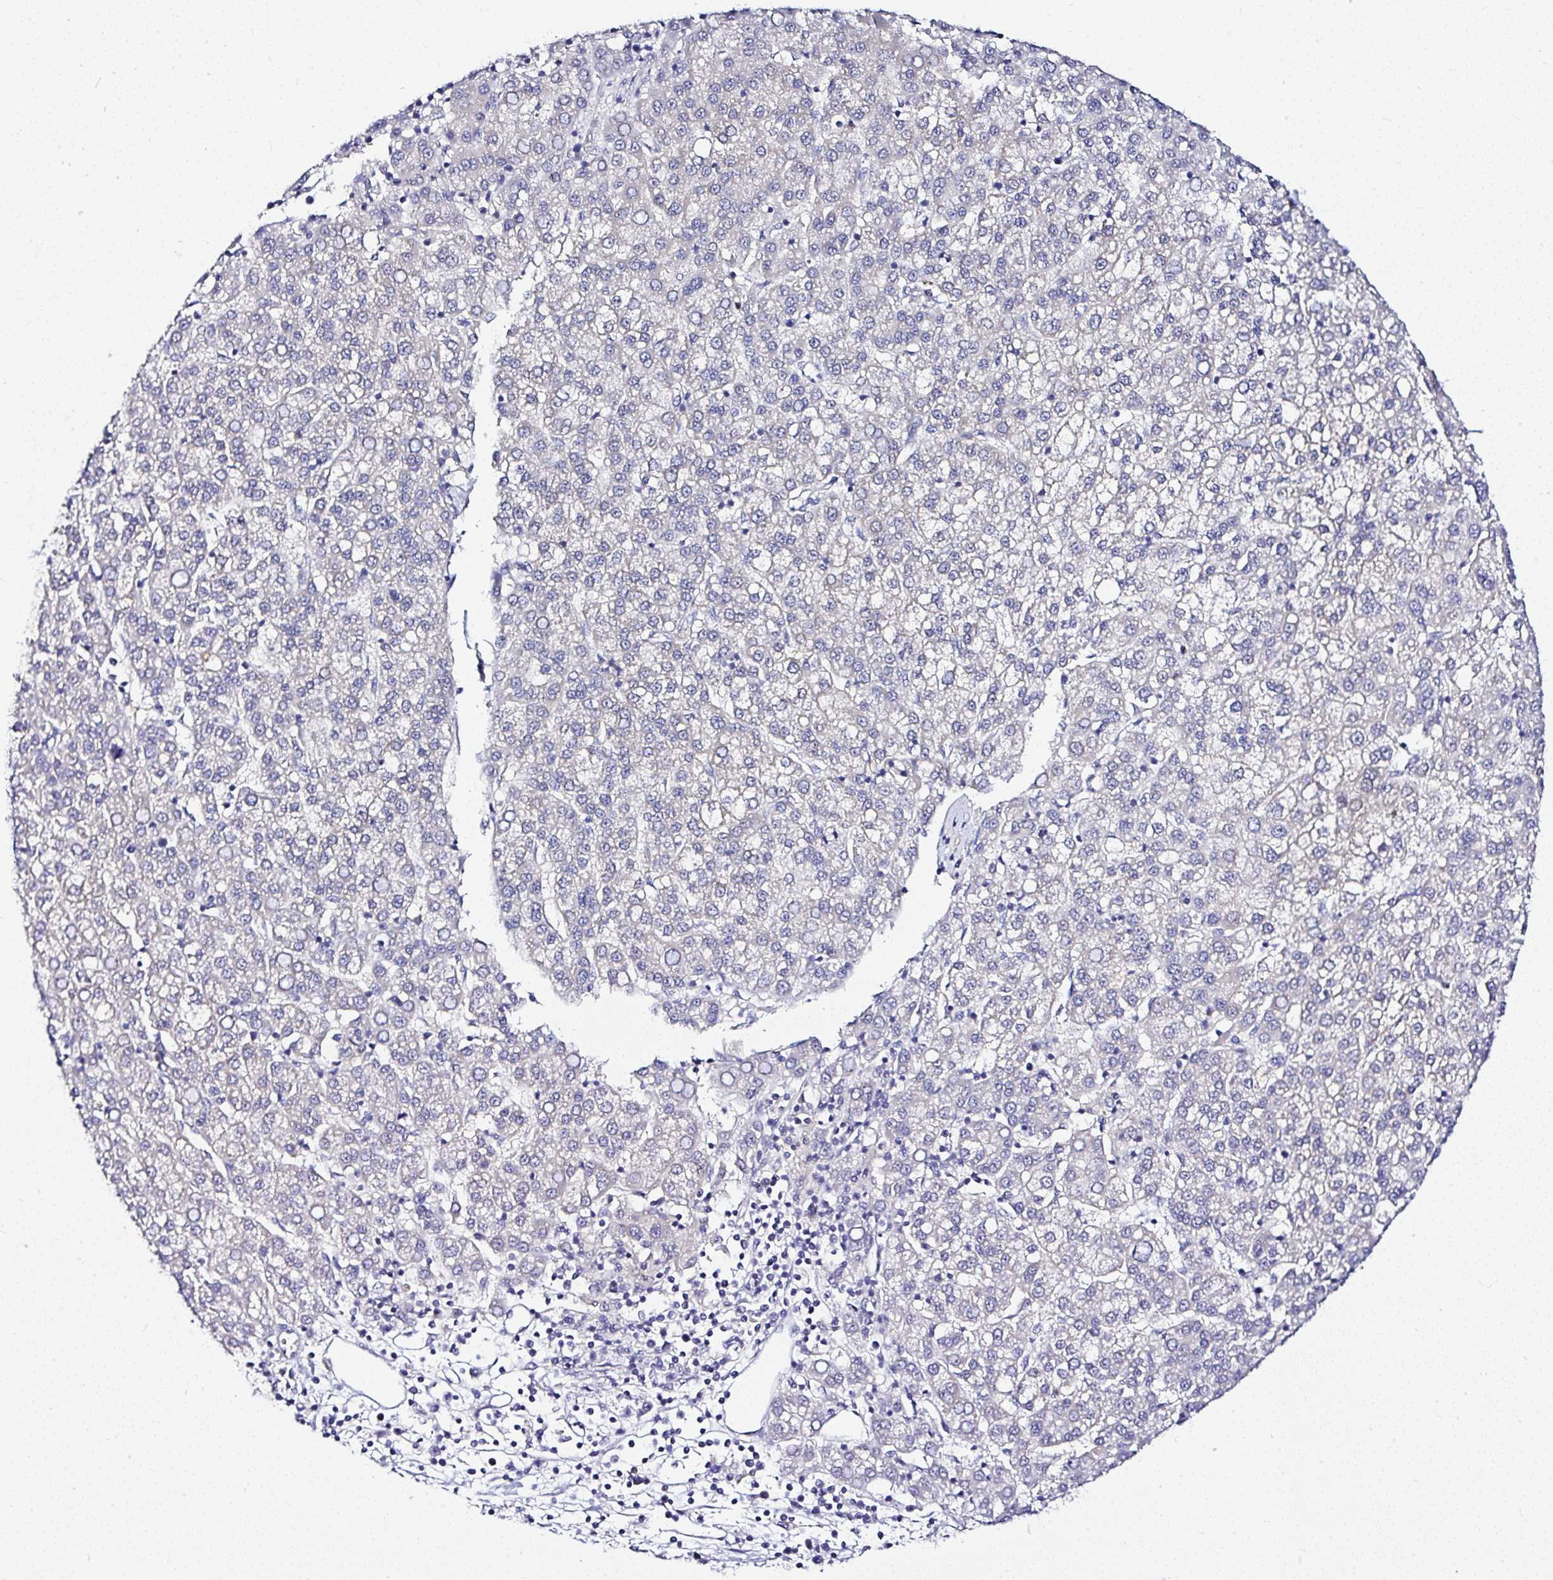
{"staining": {"intensity": "negative", "quantity": "none", "location": "none"}, "tissue": "liver cancer", "cell_type": "Tumor cells", "image_type": "cancer", "snomed": [{"axis": "morphology", "description": "Carcinoma, Hepatocellular, NOS"}, {"axis": "topography", "description": "Liver"}], "caption": "Immunohistochemistry micrograph of neoplastic tissue: hepatocellular carcinoma (liver) stained with DAB reveals no significant protein staining in tumor cells.", "gene": "DEPDC5", "patient": {"sex": "female", "age": 58}}